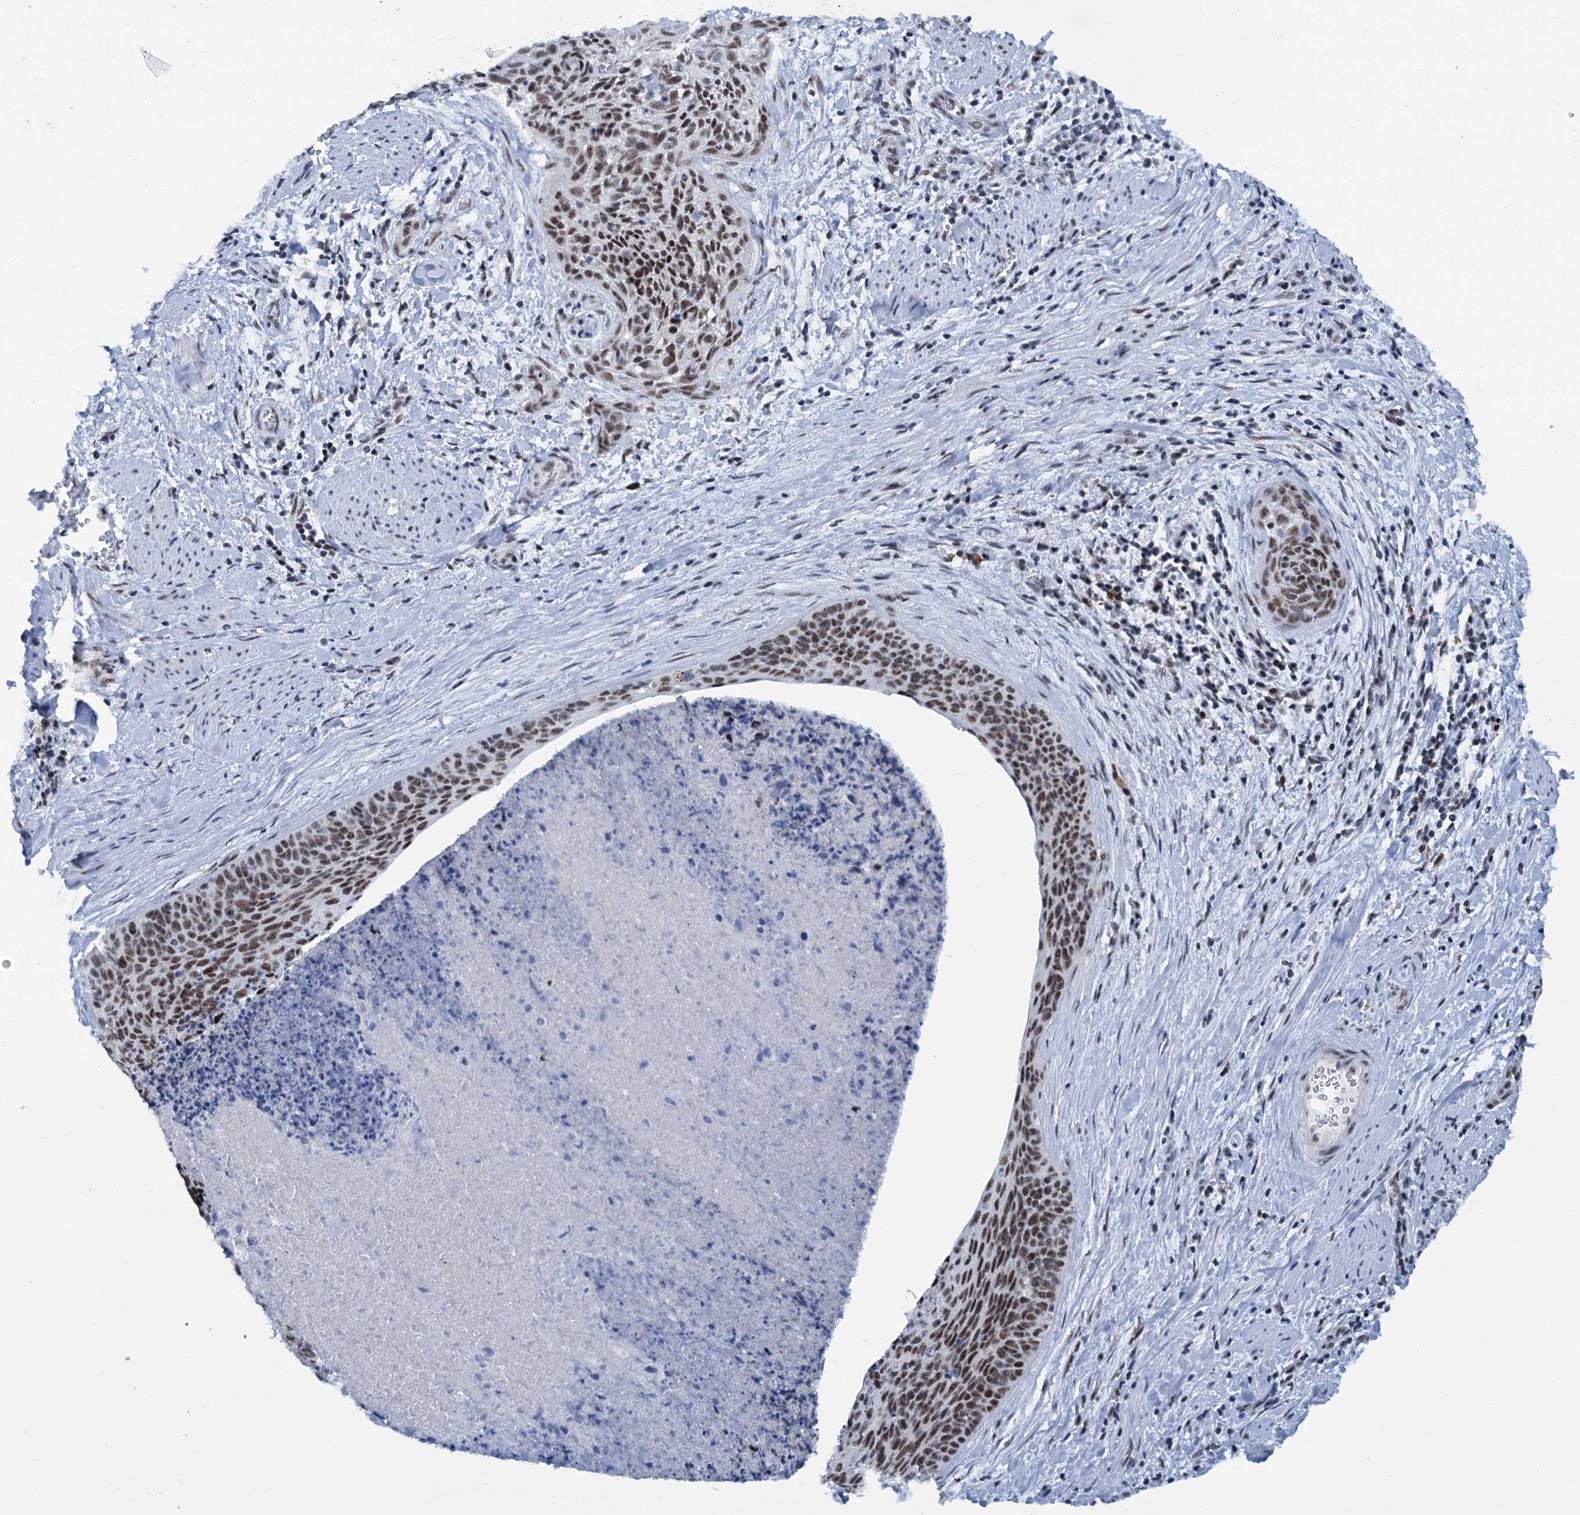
{"staining": {"intensity": "moderate", "quantity": ">75%", "location": "nuclear"}, "tissue": "cervical cancer", "cell_type": "Tumor cells", "image_type": "cancer", "snomed": [{"axis": "morphology", "description": "Squamous cell carcinoma, NOS"}, {"axis": "topography", "description": "Cervix"}], "caption": "Cervical cancer stained with a brown dye shows moderate nuclear positive expression in approximately >75% of tumor cells.", "gene": "SREK1", "patient": {"sex": "female", "age": 55}}